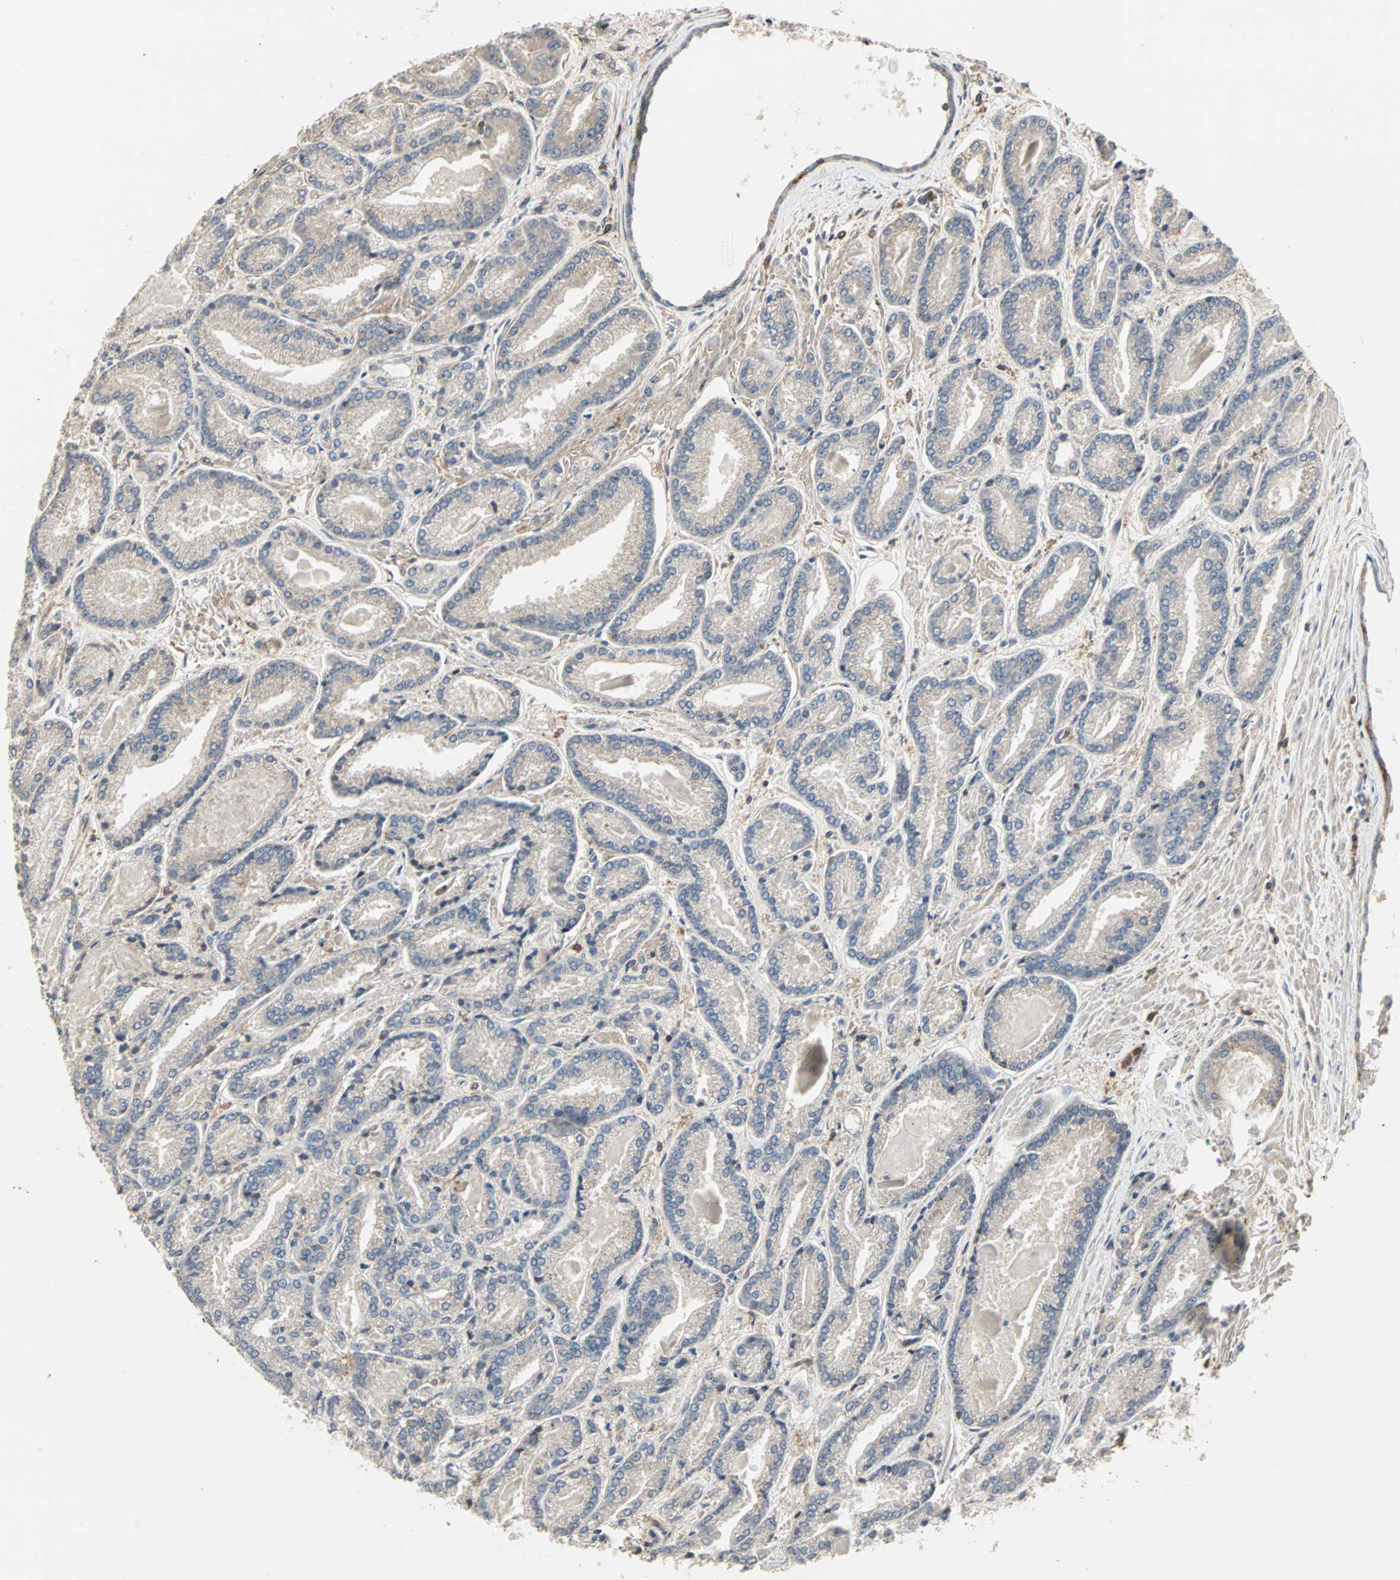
{"staining": {"intensity": "weak", "quantity": ">75%", "location": "cytoplasmic/membranous"}, "tissue": "prostate cancer", "cell_type": "Tumor cells", "image_type": "cancer", "snomed": [{"axis": "morphology", "description": "Adenocarcinoma, Low grade"}, {"axis": "topography", "description": "Prostate"}], "caption": "Immunohistochemical staining of human prostate cancer (adenocarcinoma (low-grade)) displays low levels of weak cytoplasmic/membranous protein staining in approximately >75% of tumor cells. The staining was performed using DAB to visualize the protein expression in brown, while the nuclei were stained in blue with hematoxylin (Magnification: 20x).", "gene": "GNAI2", "patient": {"sex": "male", "age": 59}}